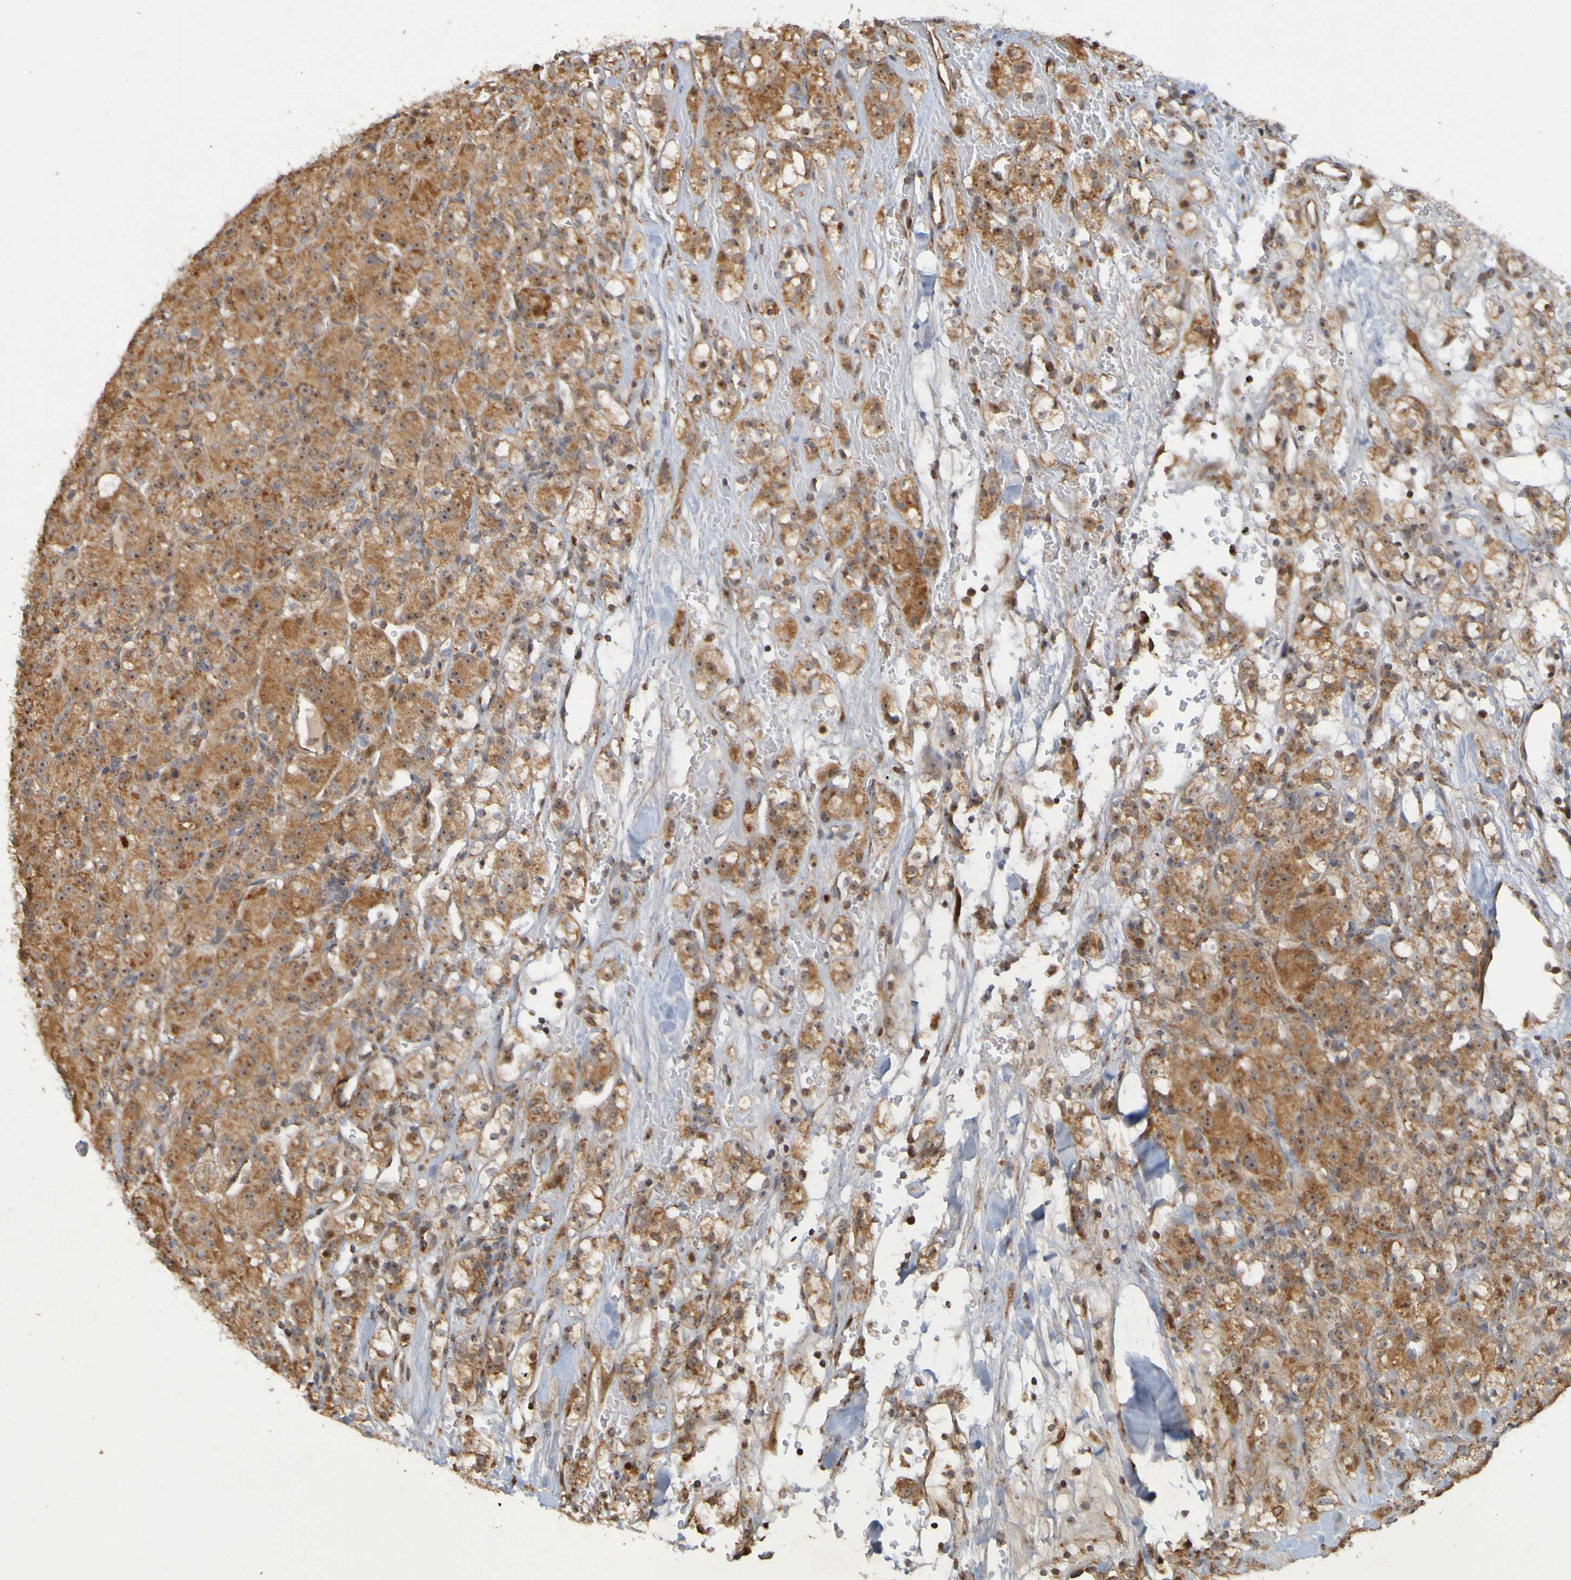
{"staining": {"intensity": "moderate", "quantity": ">75%", "location": "cytoplasmic/membranous,nuclear"}, "tissue": "renal cancer", "cell_type": "Tumor cells", "image_type": "cancer", "snomed": [{"axis": "morphology", "description": "Normal tissue, NOS"}, {"axis": "morphology", "description": "Adenocarcinoma, NOS"}, {"axis": "topography", "description": "Kidney"}], "caption": "This photomicrograph demonstrates renal cancer stained with IHC to label a protein in brown. The cytoplasmic/membranous and nuclear of tumor cells show moderate positivity for the protein. Nuclei are counter-stained blue.", "gene": "TMBIM1", "patient": {"sex": "male", "age": 61}}